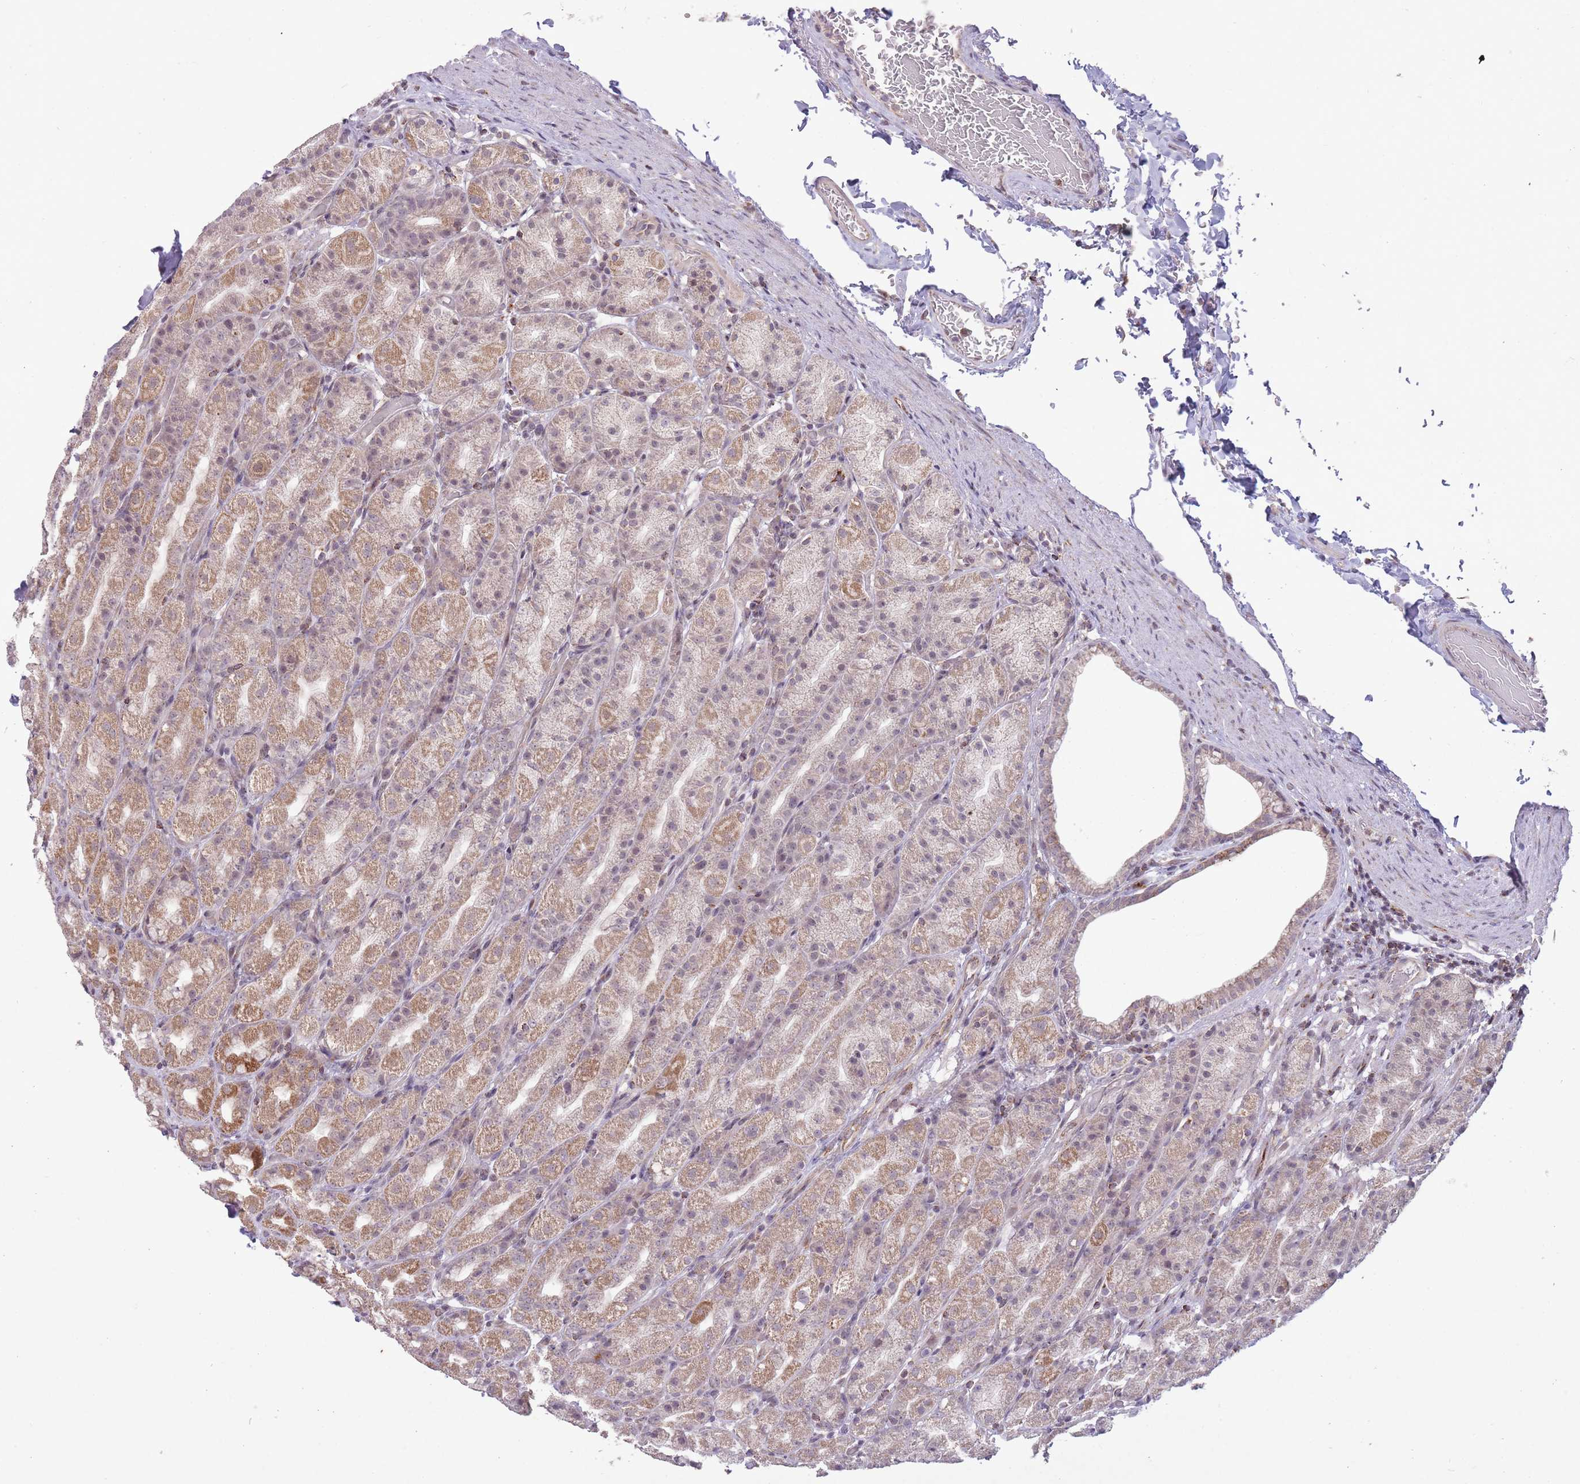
{"staining": {"intensity": "moderate", "quantity": ">75%", "location": "cytoplasmic/membranous"}, "tissue": "stomach", "cell_type": "Glandular cells", "image_type": "normal", "snomed": [{"axis": "morphology", "description": "Normal tissue, NOS"}, {"axis": "topography", "description": "Stomach, upper"}, {"axis": "topography", "description": "Stomach"}], "caption": "Glandular cells show medium levels of moderate cytoplasmic/membranous positivity in about >75% of cells in benign human stomach.", "gene": "DPYSL4", "patient": {"sex": "male", "age": 68}}